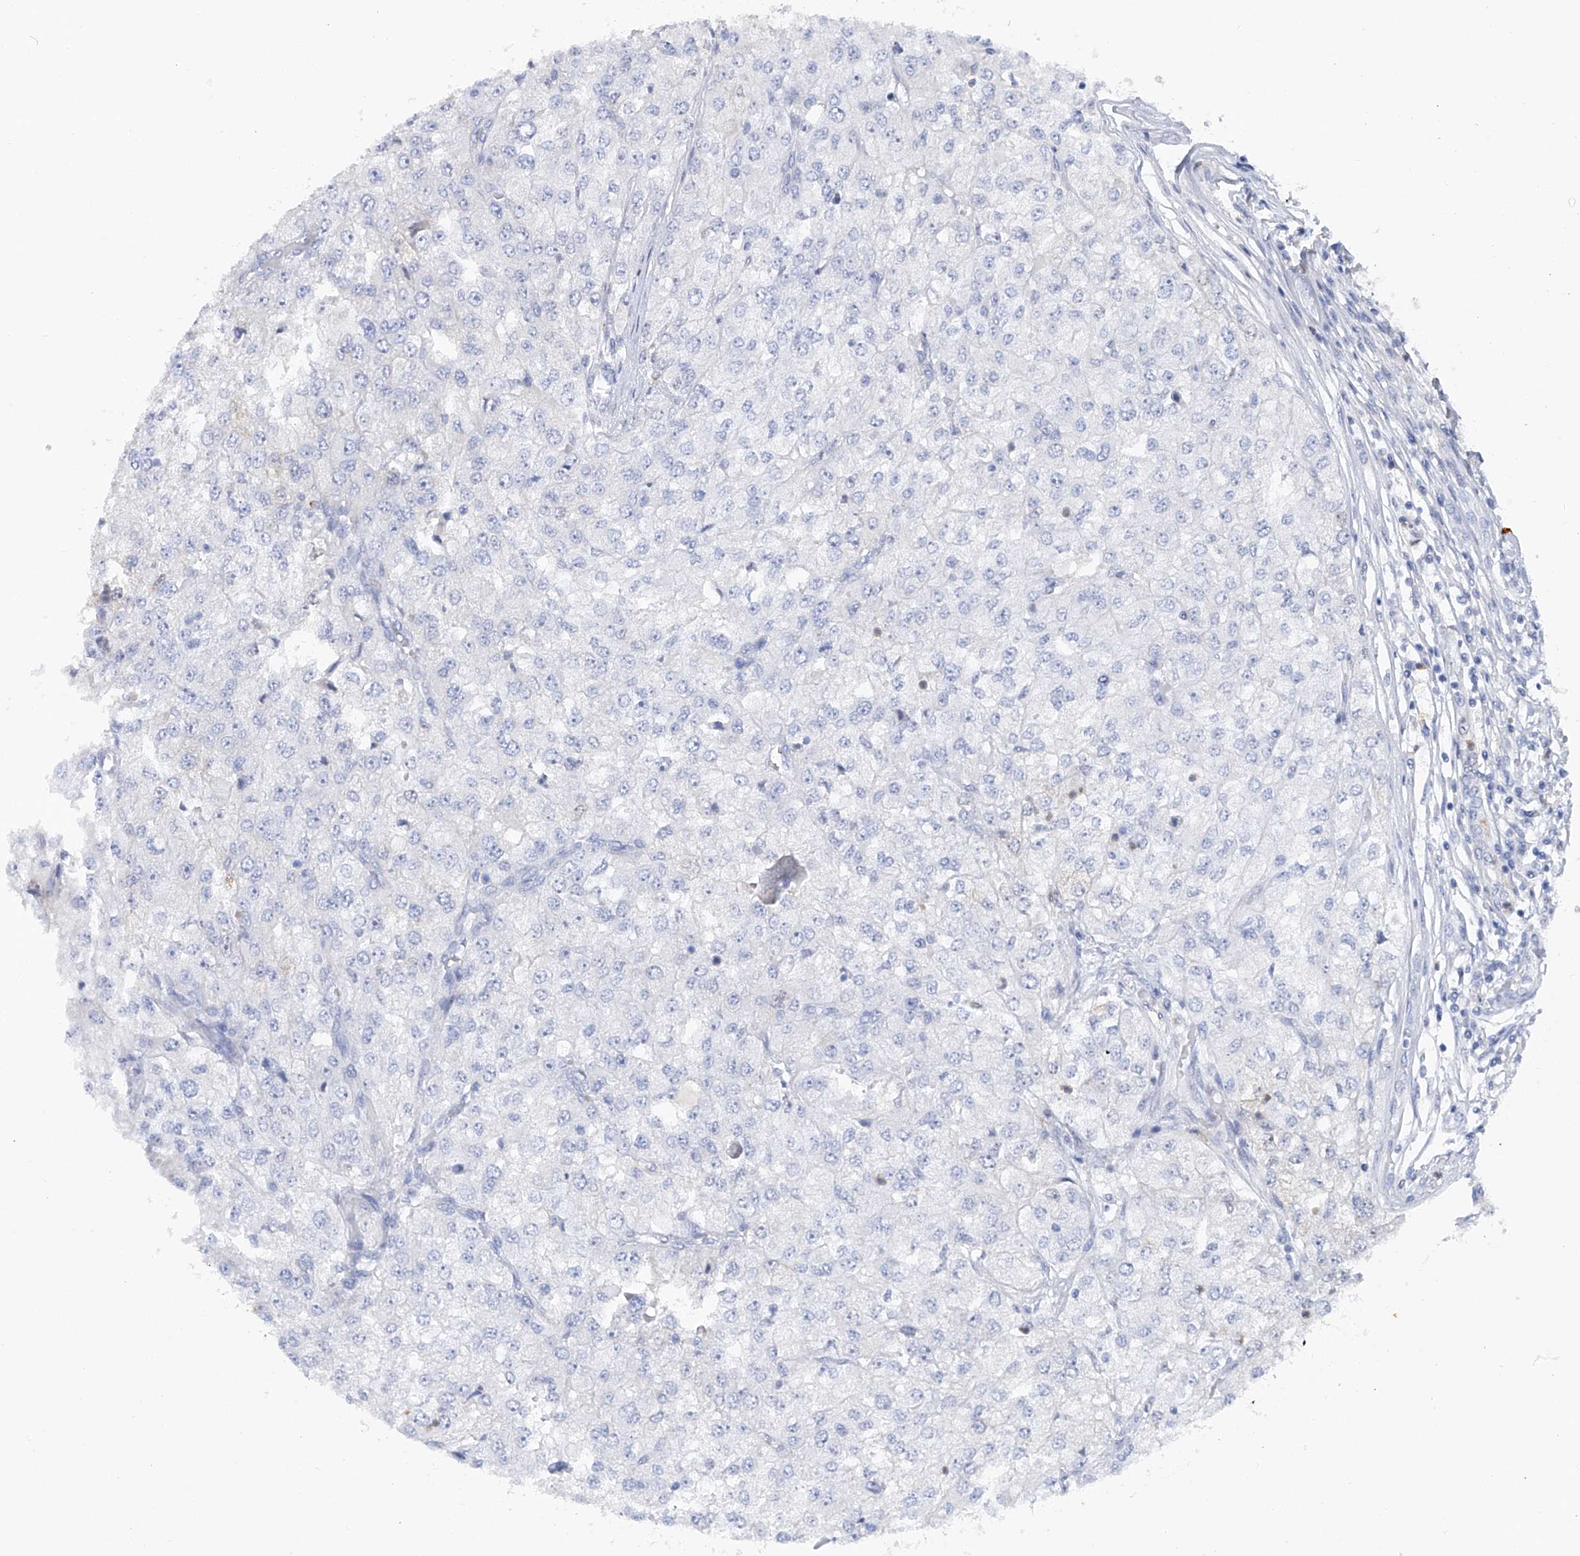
{"staining": {"intensity": "negative", "quantity": "none", "location": "none"}, "tissue": "renal cancer", "cell_type": "Tumor cells", "image_type": "cancer", "snomed": [{"axis": "morphology", "description": "Adenocarcinoma, NOS"}, {"axis": "topography", "description": "Kidney"}], "caption": "The micrograph exhibits no staining of tumor cells in renal adenocarcinoma. (DAB IHC, high magnification).", "gene": "PHF20", "patient": {"sex": "female", "age": 54}}